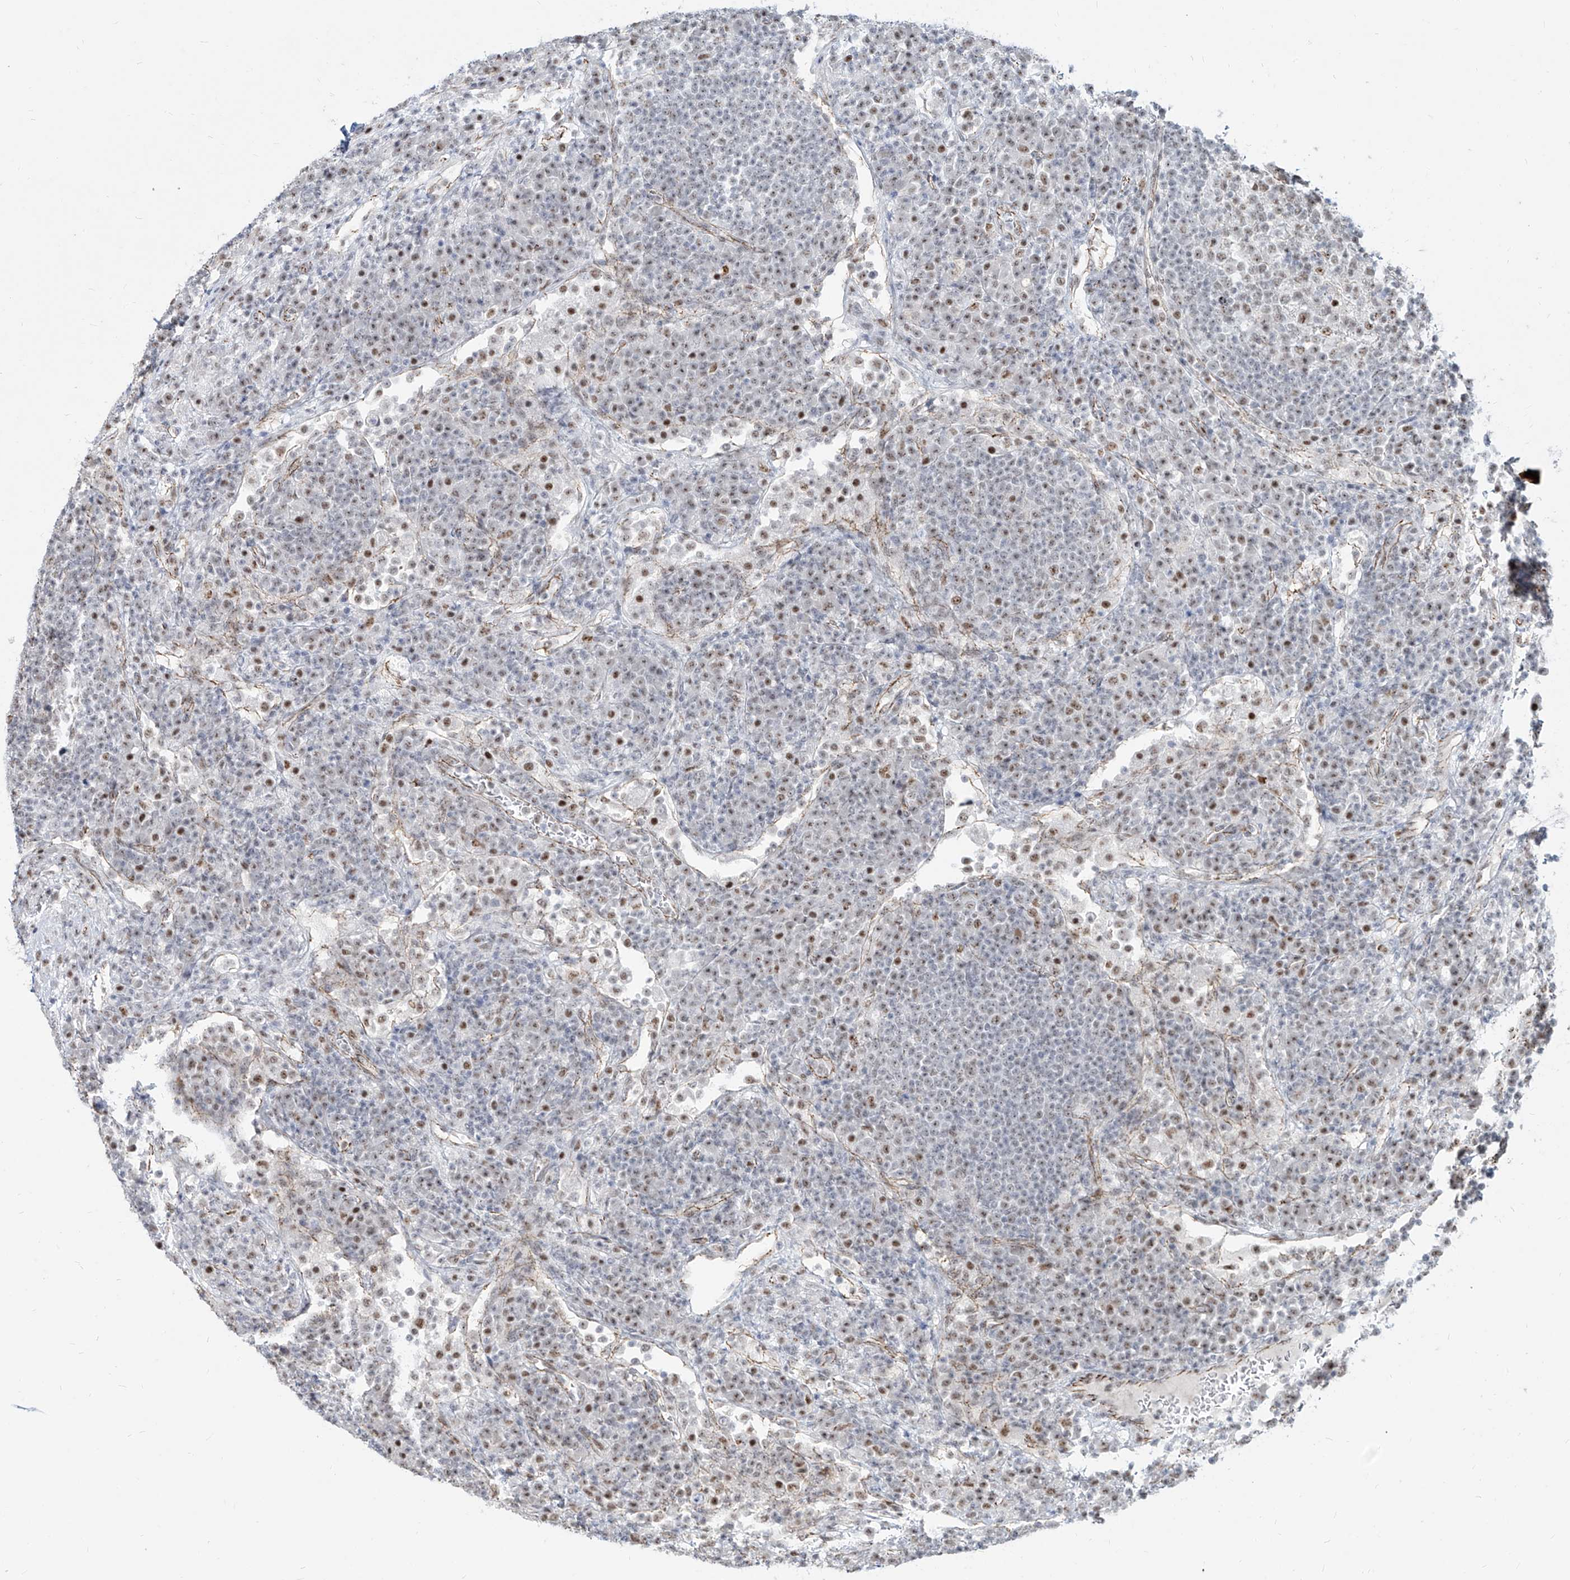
{"staining": {"intensity": "moderate", "quantity": "<25%", "location": "nuclear"}, "tissue": "lymph node", "cell_type": "Germinal center cells", "image_type": "normal", "snomed": [{"axis": "morphology", "description": "Normal tissue, NOS"}, {"axis": "topography", "description": "Lymph node"}], "caption": "Moderate nuclear expression for a protein is appreciated in approximately <25% of germinal center cells of benign lymph node using immunohistochemistry.", "gene": "ZNF710", "patient": {"sex": "female", "age": 53}}